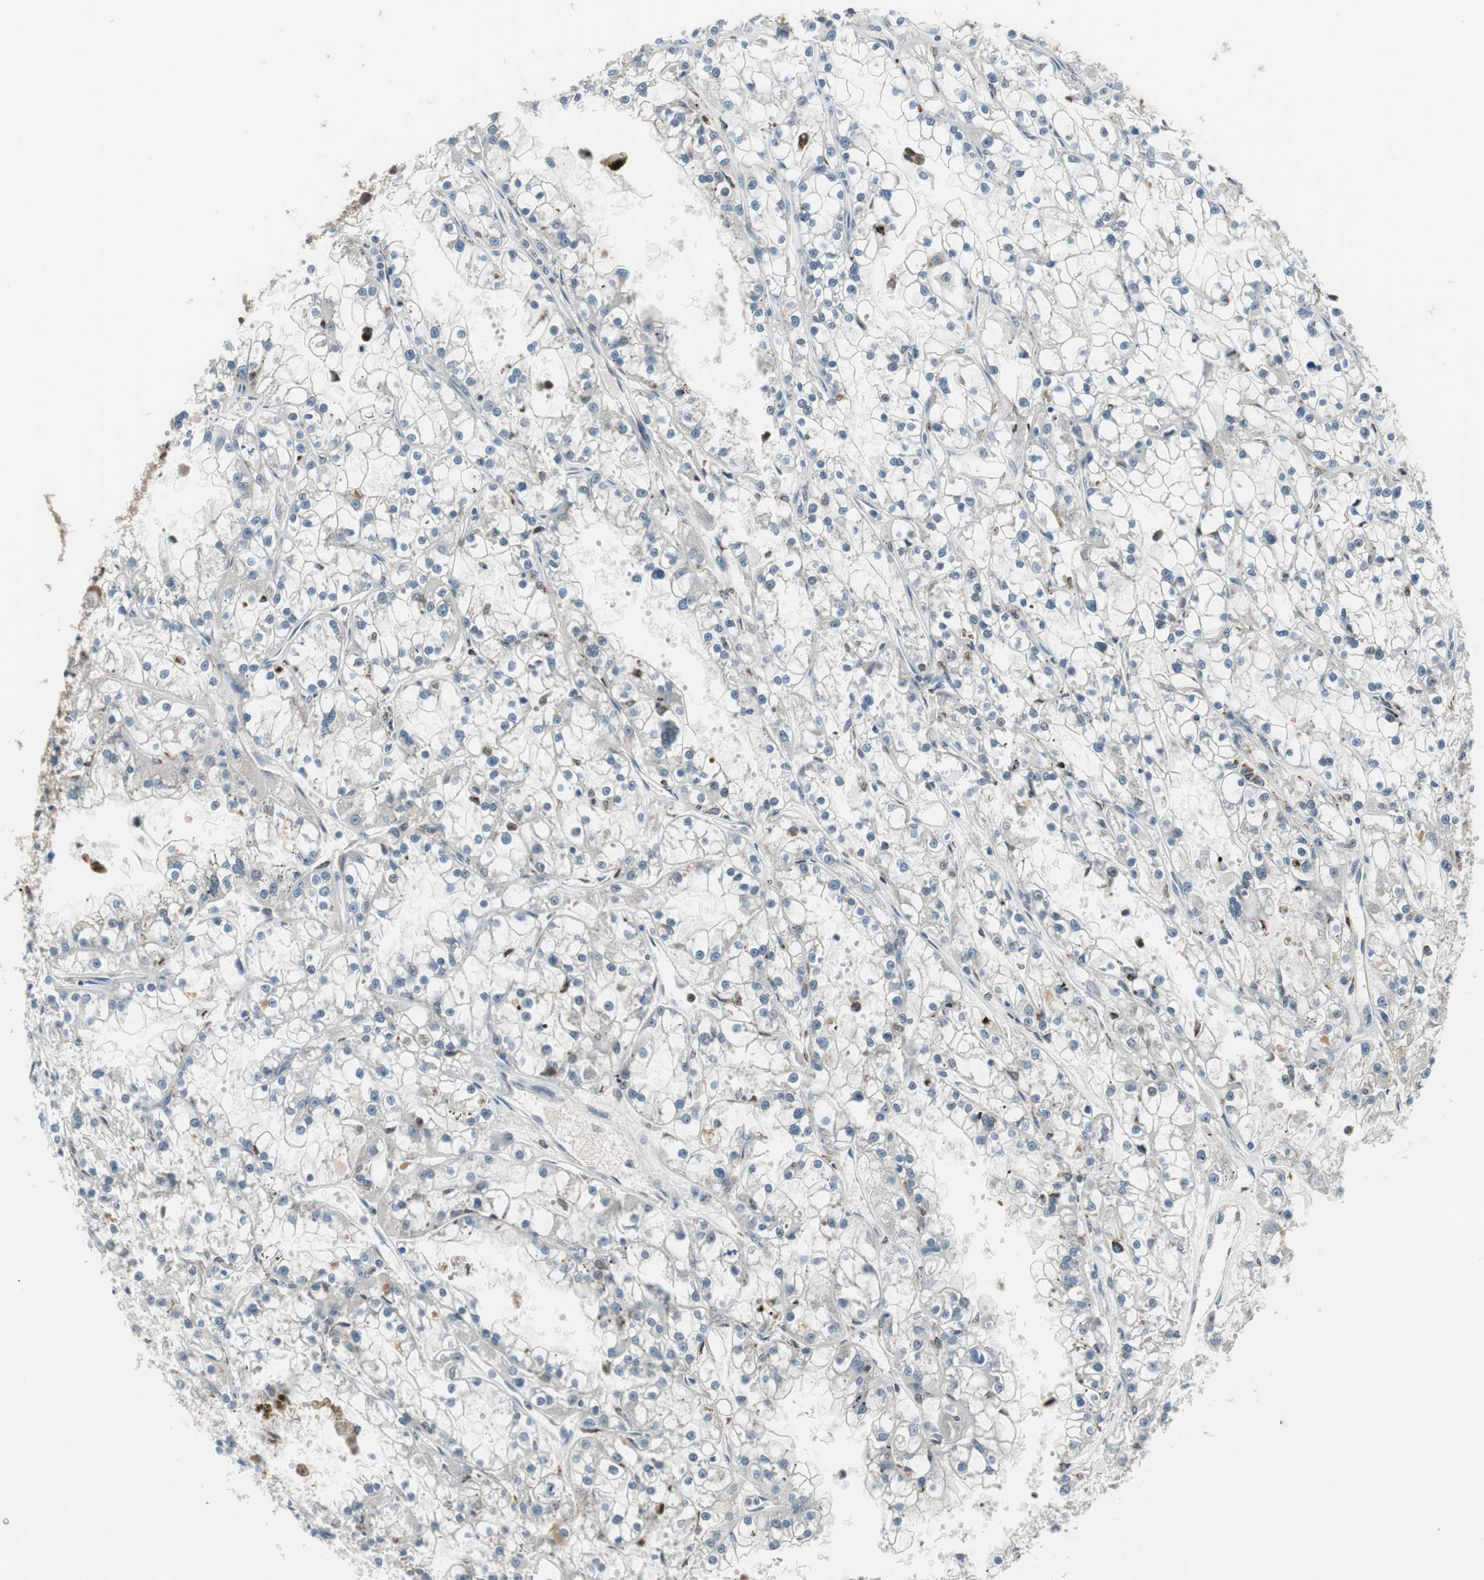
{"staining": {"intensity": "weak", "quantity": "<25%", "location": "cytoplasmic/membranous"}, "tissue": "renal cancer", "cell_type": "Tumor cells", "image_type": "cancer", "snomed": [{"axis": "morphology", "description": "Adenocarcinoma, NOS"}, {"axis": "topography", "description": "Kidney"}], "caption": "Immunohistochemical staining of human adenocarcinoma (renal) shows no significant expression in tumor cells. The staining is performed using DAB brown chromogen with nuclei counter-stained in using hematoxylin.", "gene": "NCK1", "patient": {"sex": "female", "age": 52}}